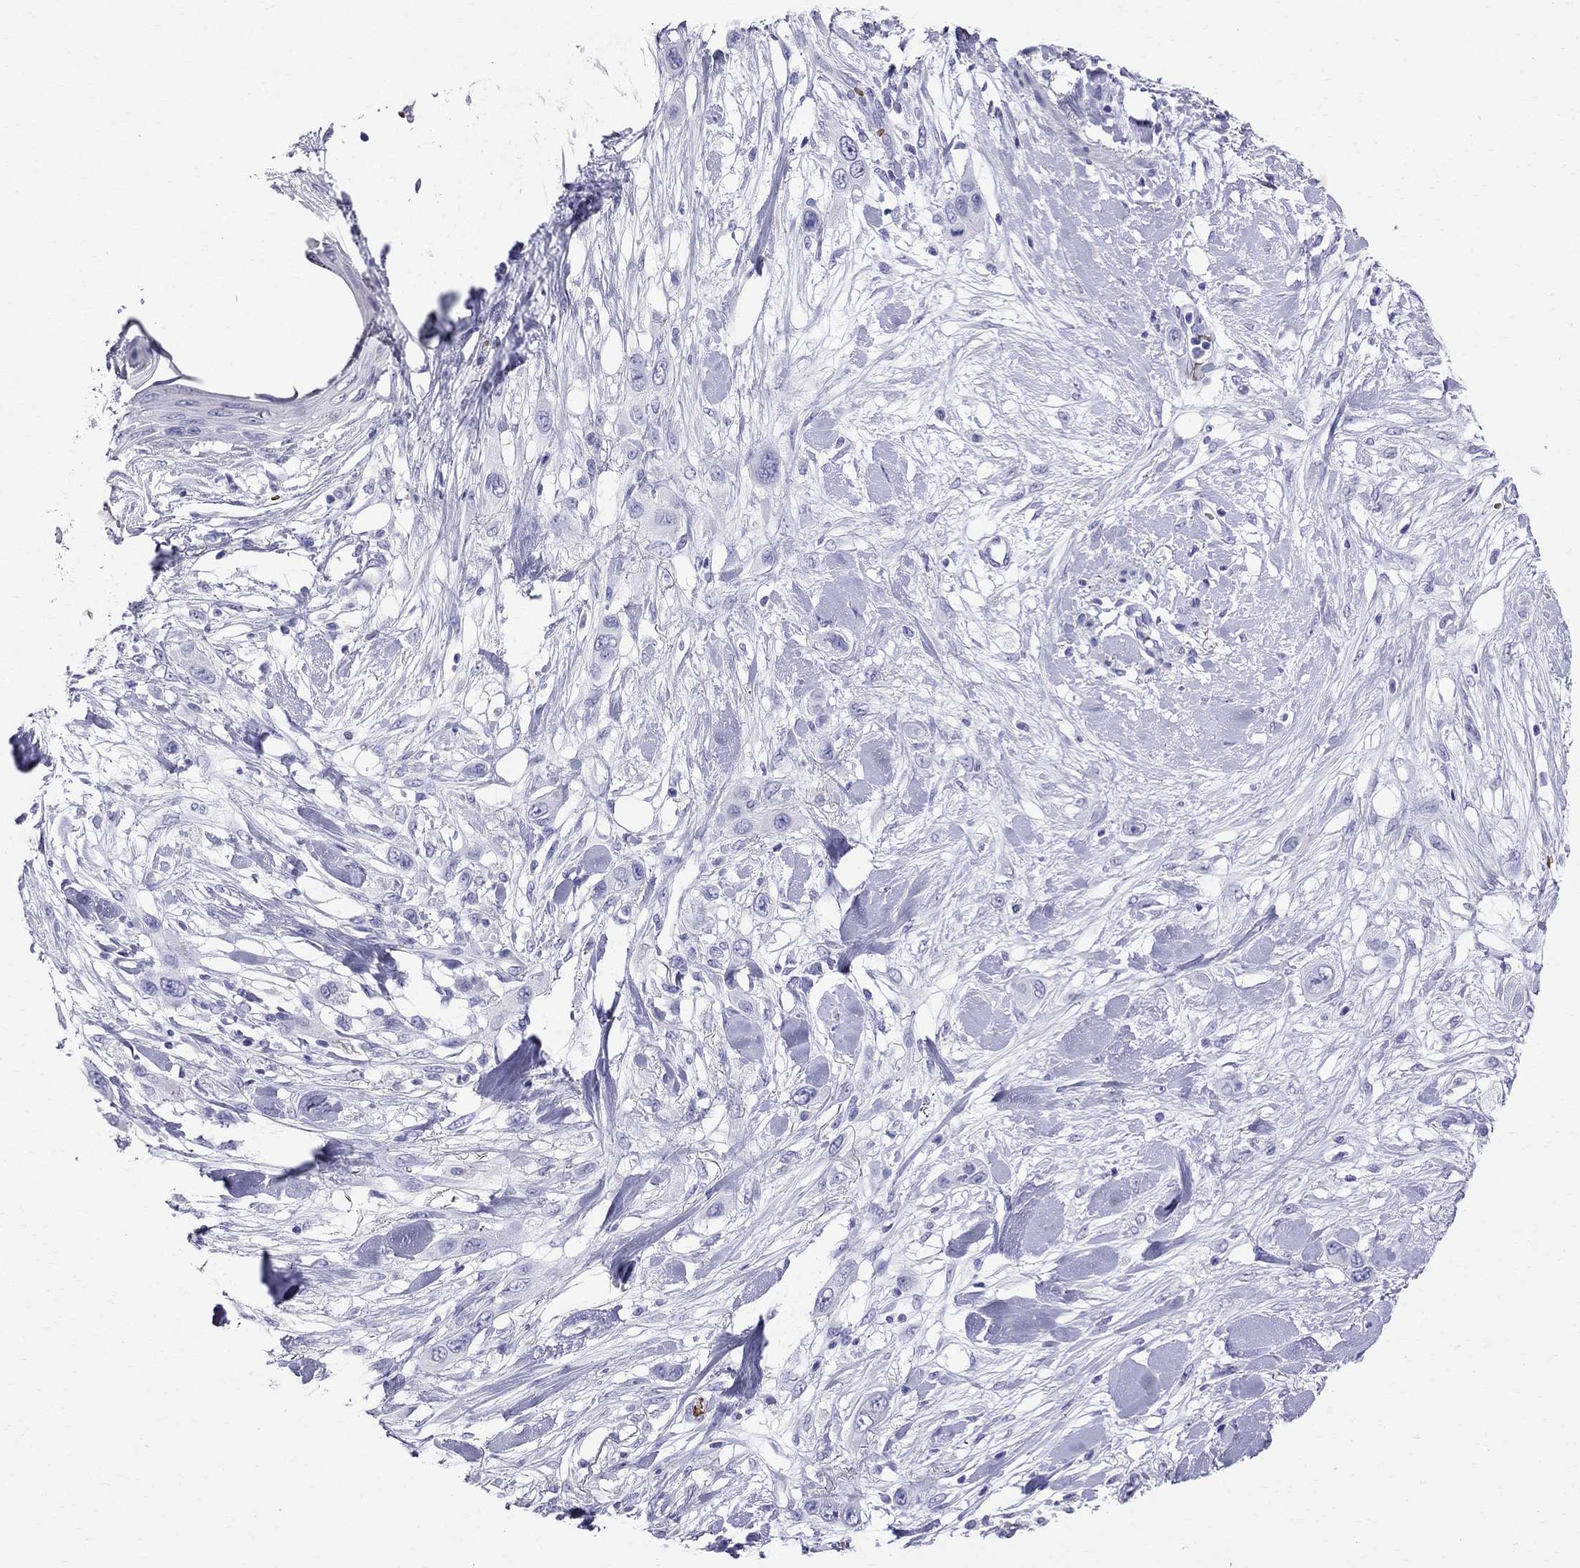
{"staining": {"intensity": "negative", "quantity": "none", "location": "none"}, "tissue": "skin cancer", "cell_type": "Tumor cells", "image_type": "cancer", "snomed": [{"axis": "morphology", "description": "Squamous cell carcinoma, NOS"}, {"axis": "topography", "description": "Skin"}], "caption": "This is an immunohistochemistry (IHC) micrograph of skin cancer (squamous cell carcinoma). There is no expression in tumor cells.", "gene": "DNAAF6", "patient": {"sex": "male", "age": 79}}